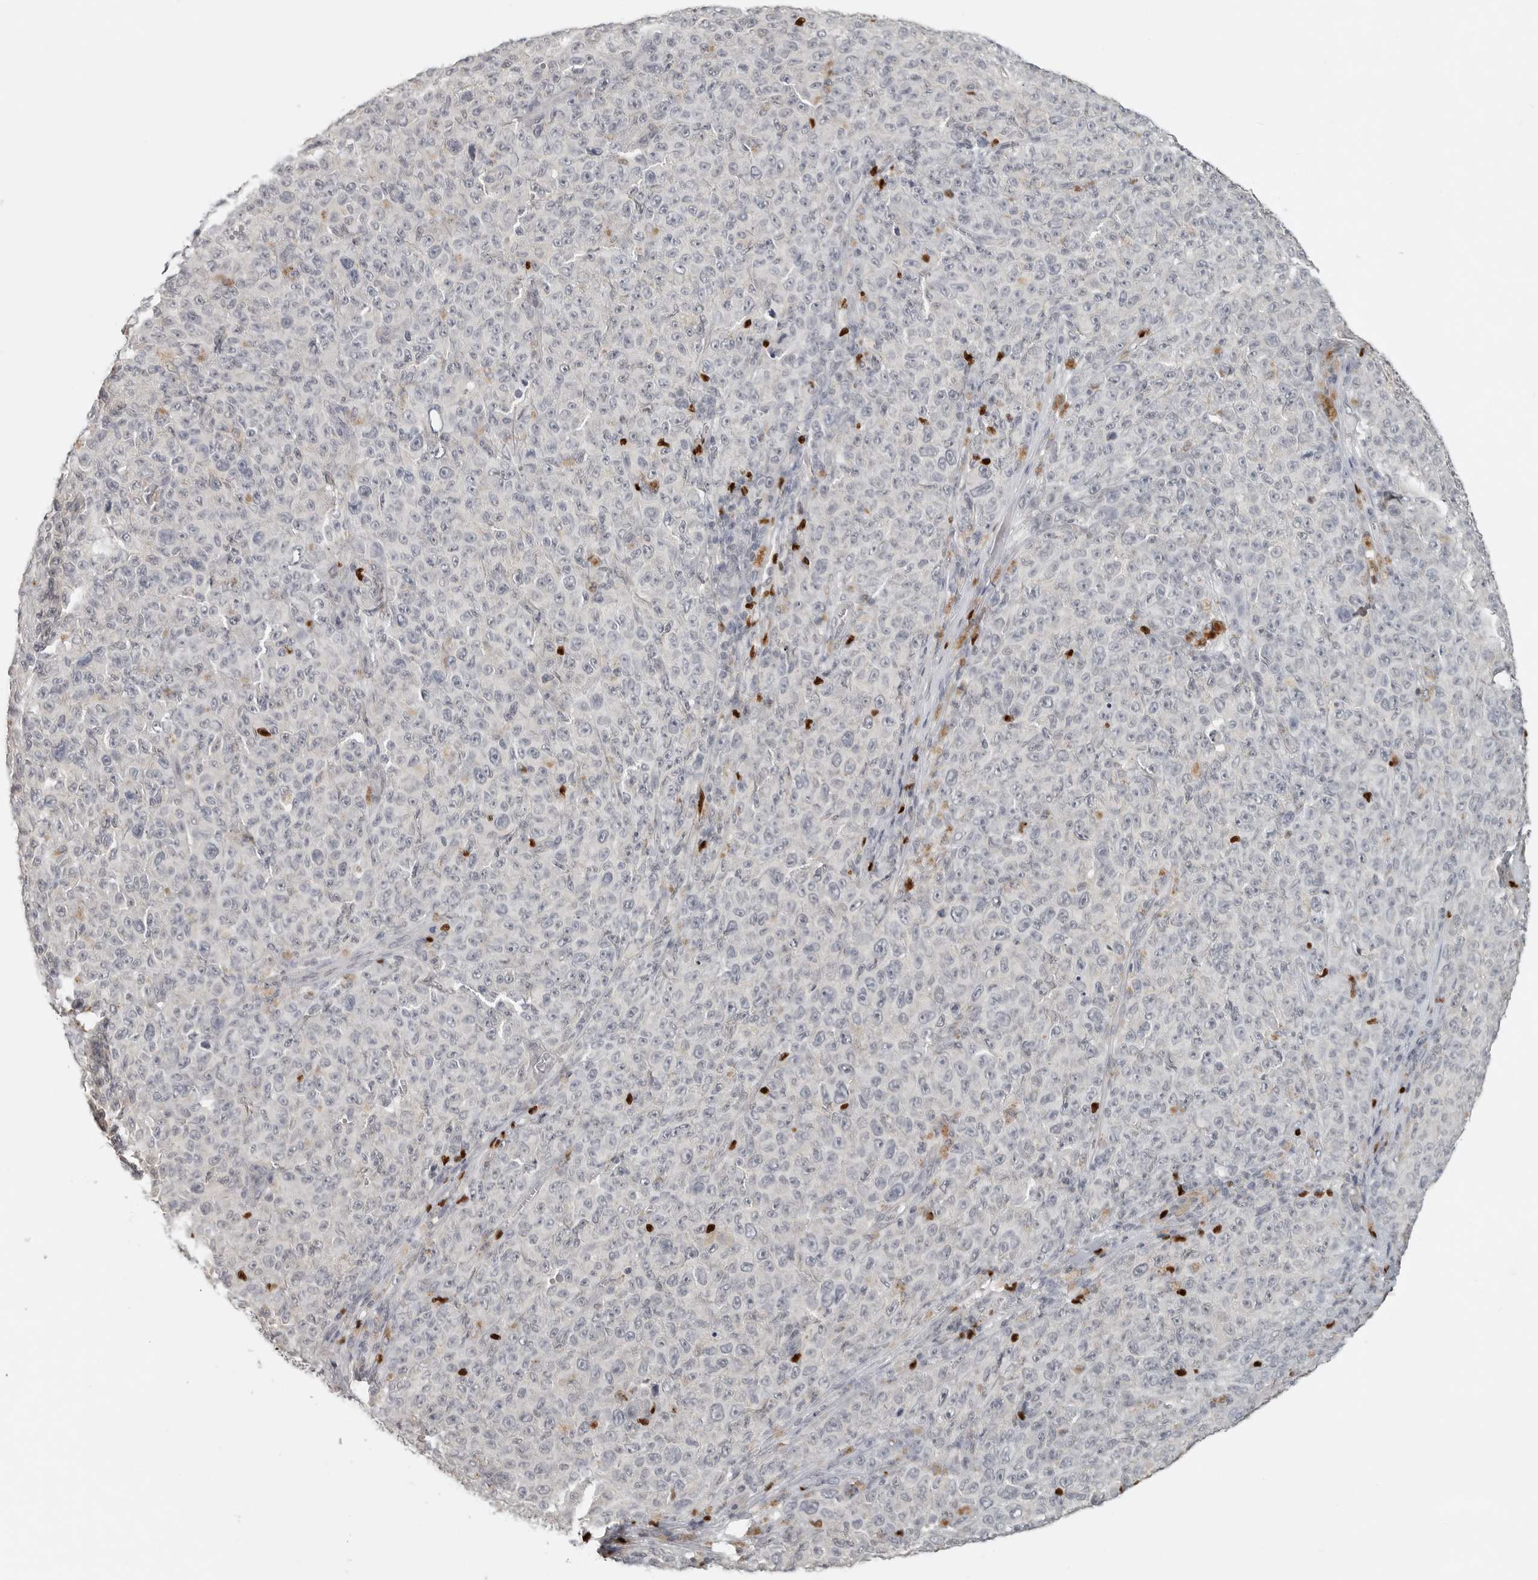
{"staining": {"intensity": "negative", "quantity": "none", "location": "none"}, "tissue": "melanoma", "cell_type": "Tumor cells", "image_type": "cancer", "snomed": [{"axis": "morphology", "description": "Malignant melanoma, NOS"}, {"axis": "topography", "description": "Skin"}], "caption": "Image shows no protein staining in tumor cells of malignant melanoma tissue.", "gene": "FOXP3", "patient": {"sex": "female", "age": 82}}